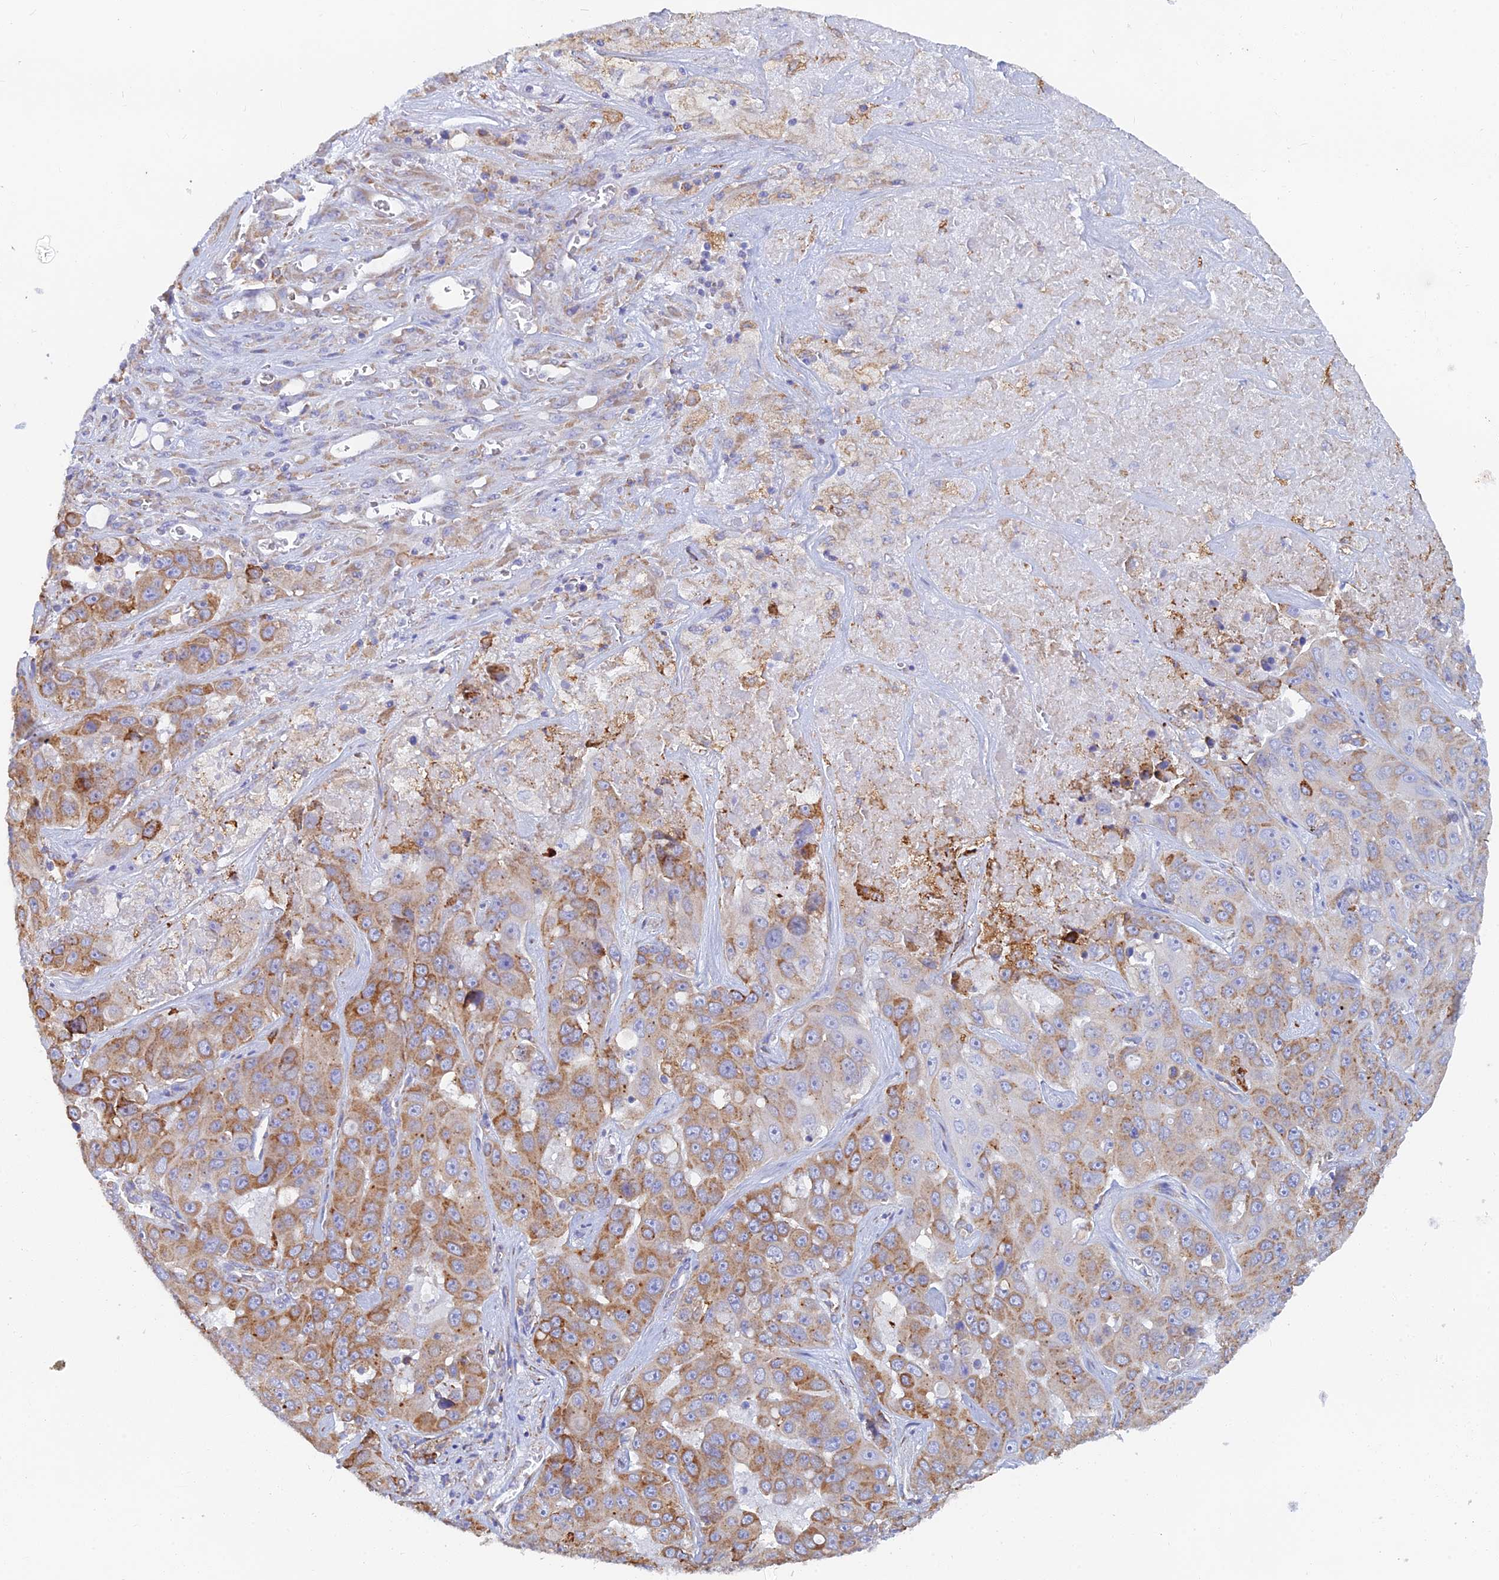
{"staining": {"intensity": "moderate", "quantity": ">75%", "location": "cytoplasmic/membranous"}, "tissue": "liver cancer", "cell_type": "Tumor cells", "image_type": "cancer", "snomed": [{"axis": "morphology", "description": "Cholangiocarcinoma"}, {"axis": "topography", "description": "Liver"}], "caption": "A high-resolution image shows IHC staining of cholangiocarcinoma (liver), which exhibits moderate cytoplasmic/membranous expression in about >75% of tumor cells.", "gene": "WDR35", "patient": {"sex": "female", "age": 52}}